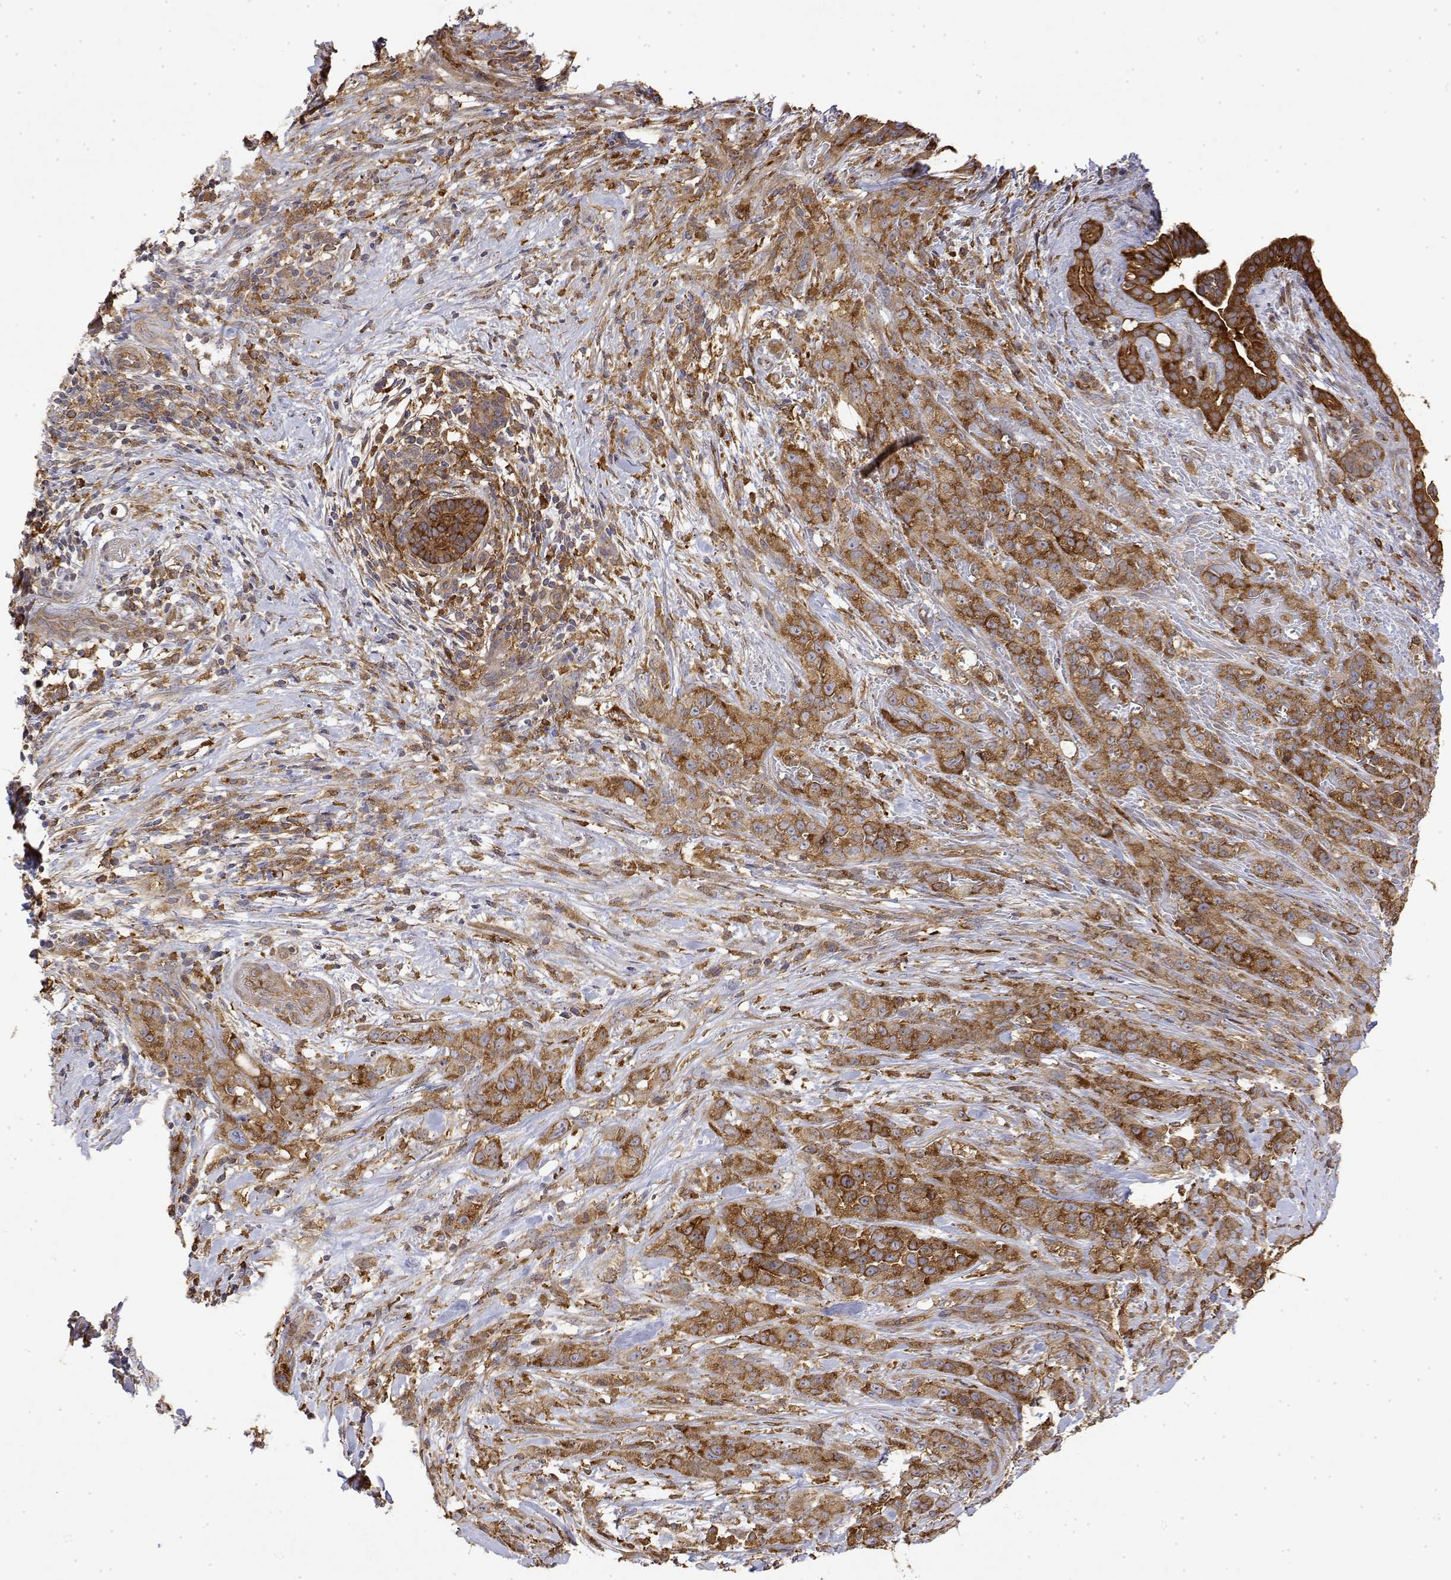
{"staining": {"intensity": "strong", "quantity": ">75%", "location": "cytoplasmic/membranous"}, "tissue": "pancreatic cancer", "cell_type": "Tumor cells", "image_type": "cancer", "snomed": [{"axis": "morphology", "description": "Adenocarcinoma, NOS"}, {"axis": "topography", "description": "Pancreas"}], "caption": "Strong cytoplasmic/membranous positivity is present in about >75% of tumor cells in pancreatic cancer.", "gene": "PACSIN2", "patient": {"sex": "male", "age": 44}}